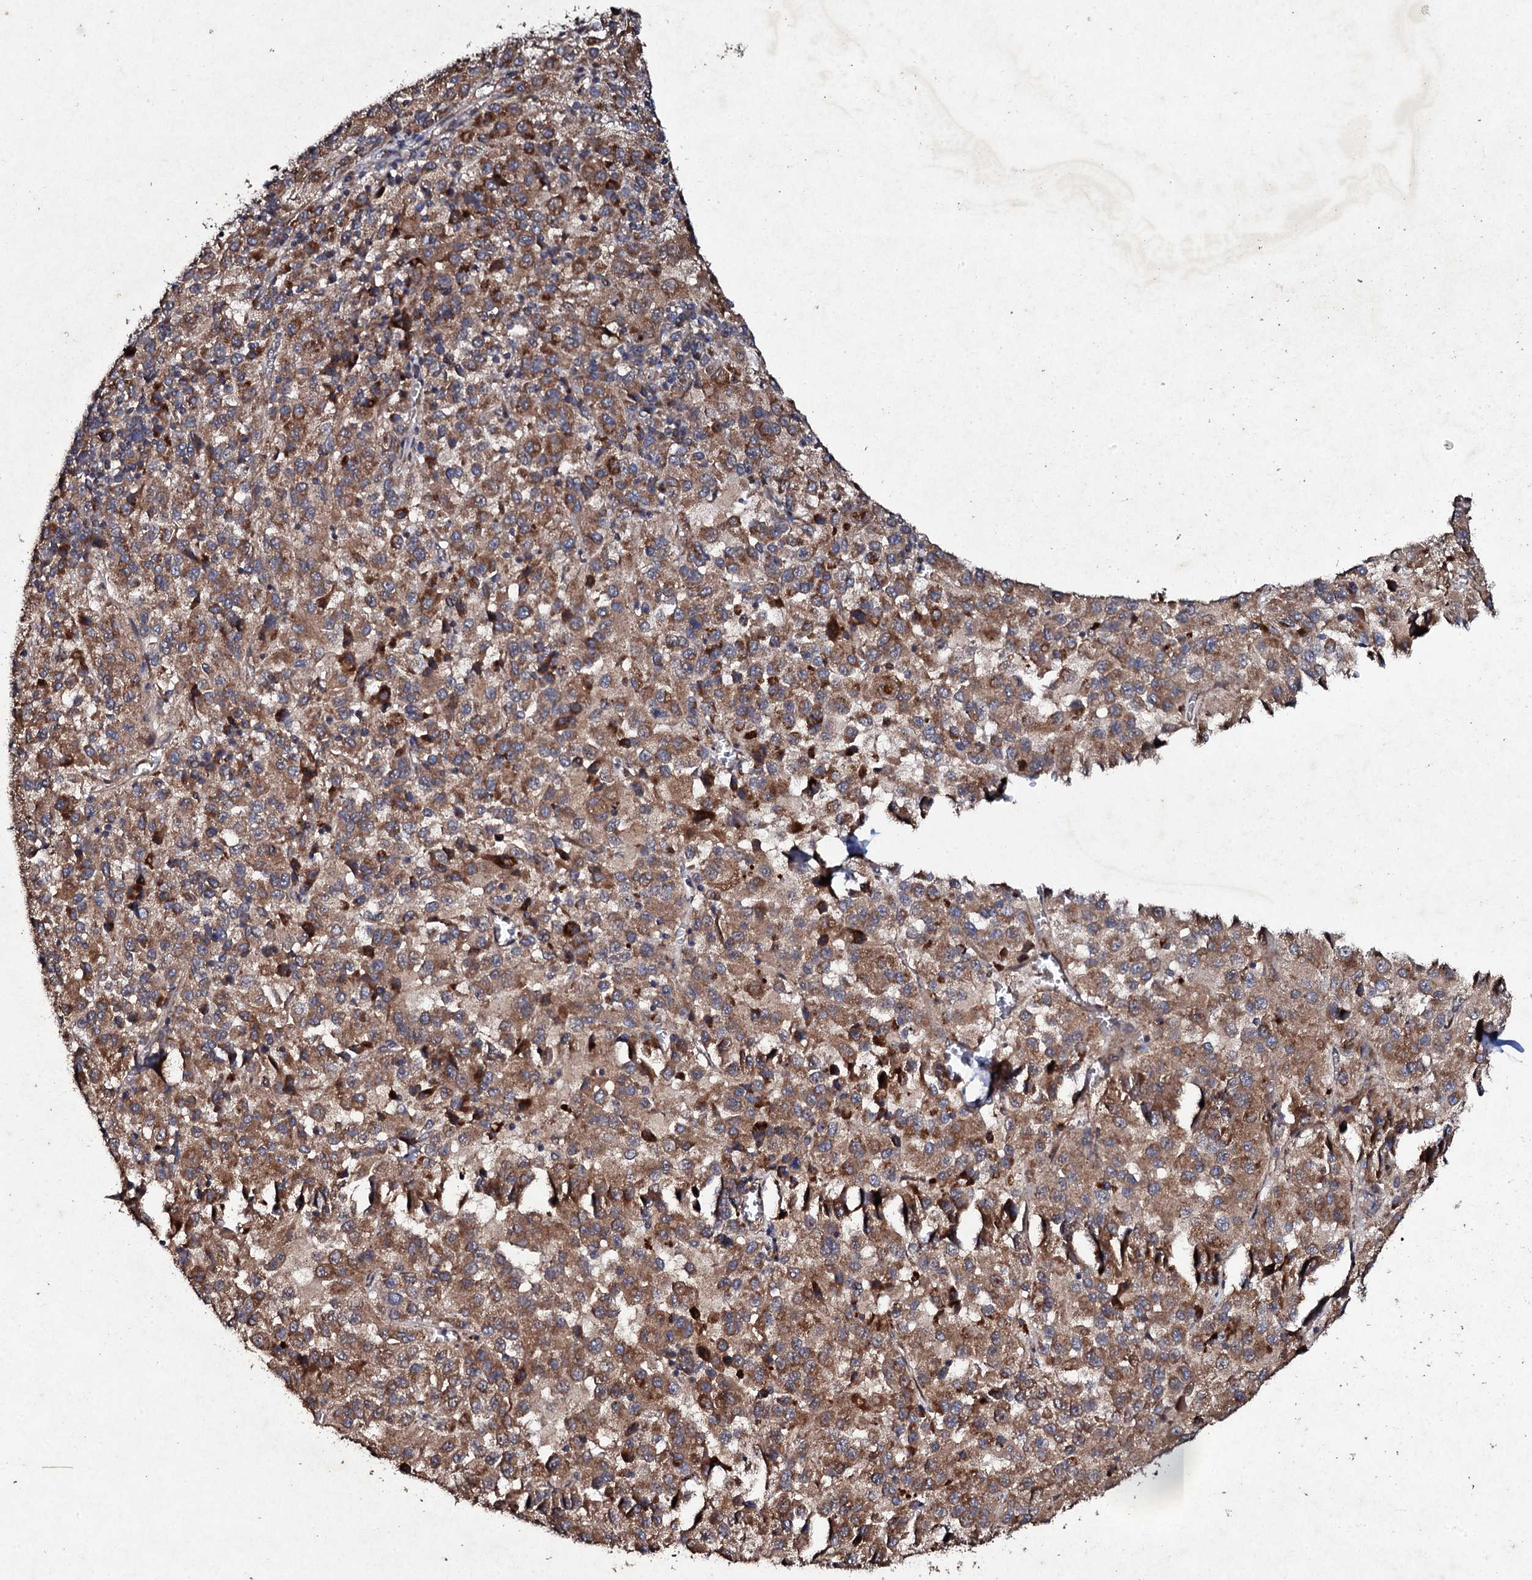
{"staining": {"intensity": "moderate", "quantity": ">75%", "location": "cytoplasmic/membranous"}, "tissue": "melanoma", "cell_type": "Tumor cells", "image_type": "cancer", "snomed": [{"axis": "morphology", "description": "Malignant melanoma, Metastatic site"}, {"axis": "topography", "description": "Lung"}], "caption": "About >75% of tumor cells in malignant melanoma (metastatic site) show moderate cytoplasmic/membranous protein expression as visualized by brown immunohistochemical staining.", "gene": "MOCOS", "patient": {"sex": "male", "age": 64}}